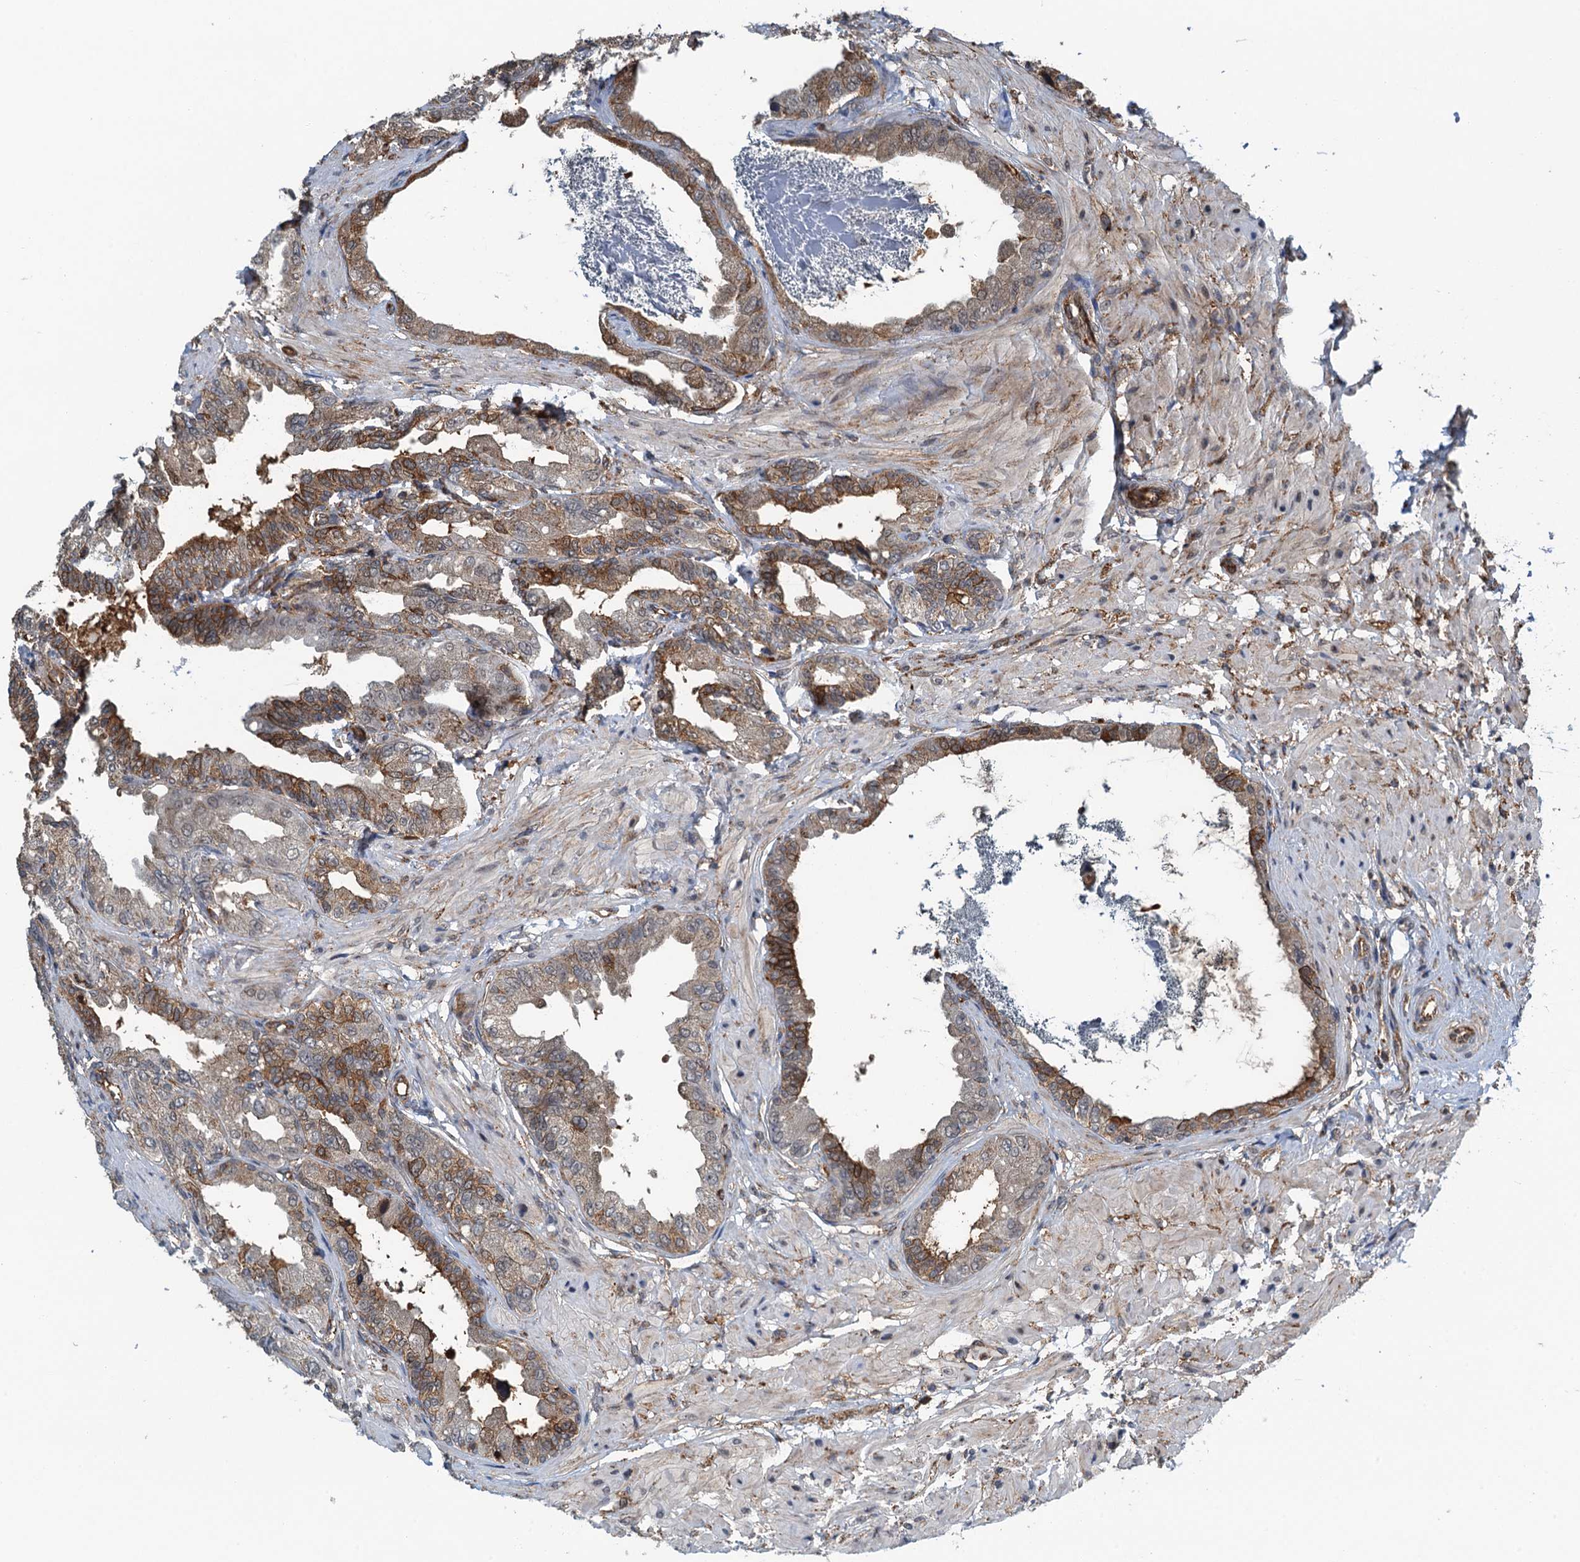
{"staining": {"intensity": "moderate", "quantity": ">75%", "location": "cytoplasmic/membranous"}, "tissue": "seminal vesicle", "cell_type": "Glandular cells", "image_type": "normal", "snomed": [{"axis": "morphology", "description": "Normal tissue, NOS"}, {"axis": "topography", "description": "Seminal veicle"}], "caption": "A micrograph of human seminal vesicle stained for a protein demonstrates moderate cytoplasmic/membranous brown staining in glandular cells. The protein is shown in brown color, while the nuclei are stained blue.", "gene": "WHAMM", "patient": {"sex": "male", "age": 63}}